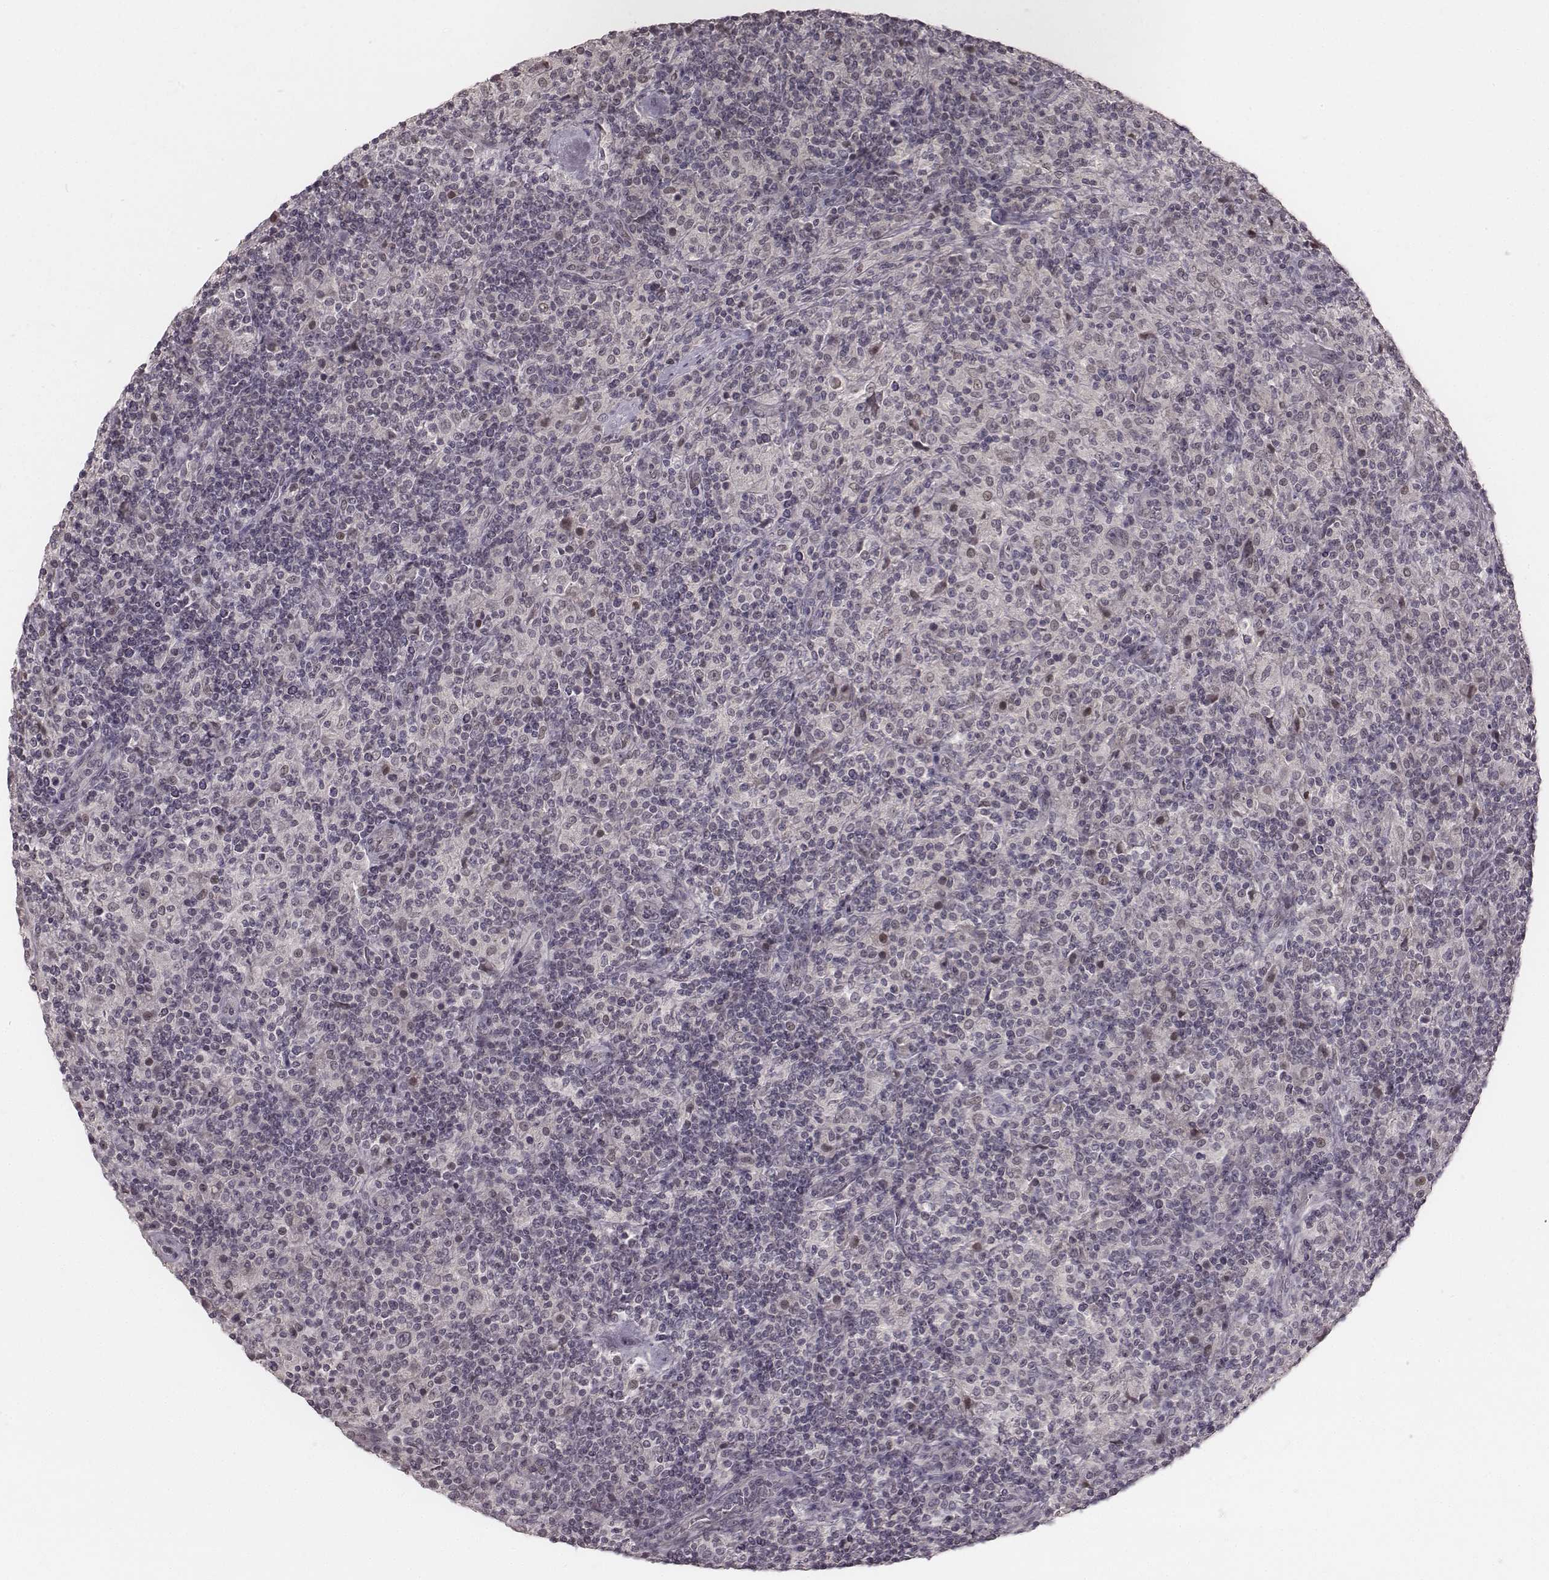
{"staining": {"intensity": "negative", "quantity": "none", "location": "none"}, "tissue": "lymphoma", "cell_type": "Tumor cells", "image_type": "cancer", "snomed": [{"axis": "morphology", "description": "Hodgkin's disease, NOS"}, {"axis": "topography", "description": "Lymph node"}], "caption": "High power microscopy image of an immunohistochemistry (IHC) micrograph of lymphoma, revealing no significant expression in tumor cells.", "gene": "IQCG", "patient": {"sex": "male", "age": 70}}